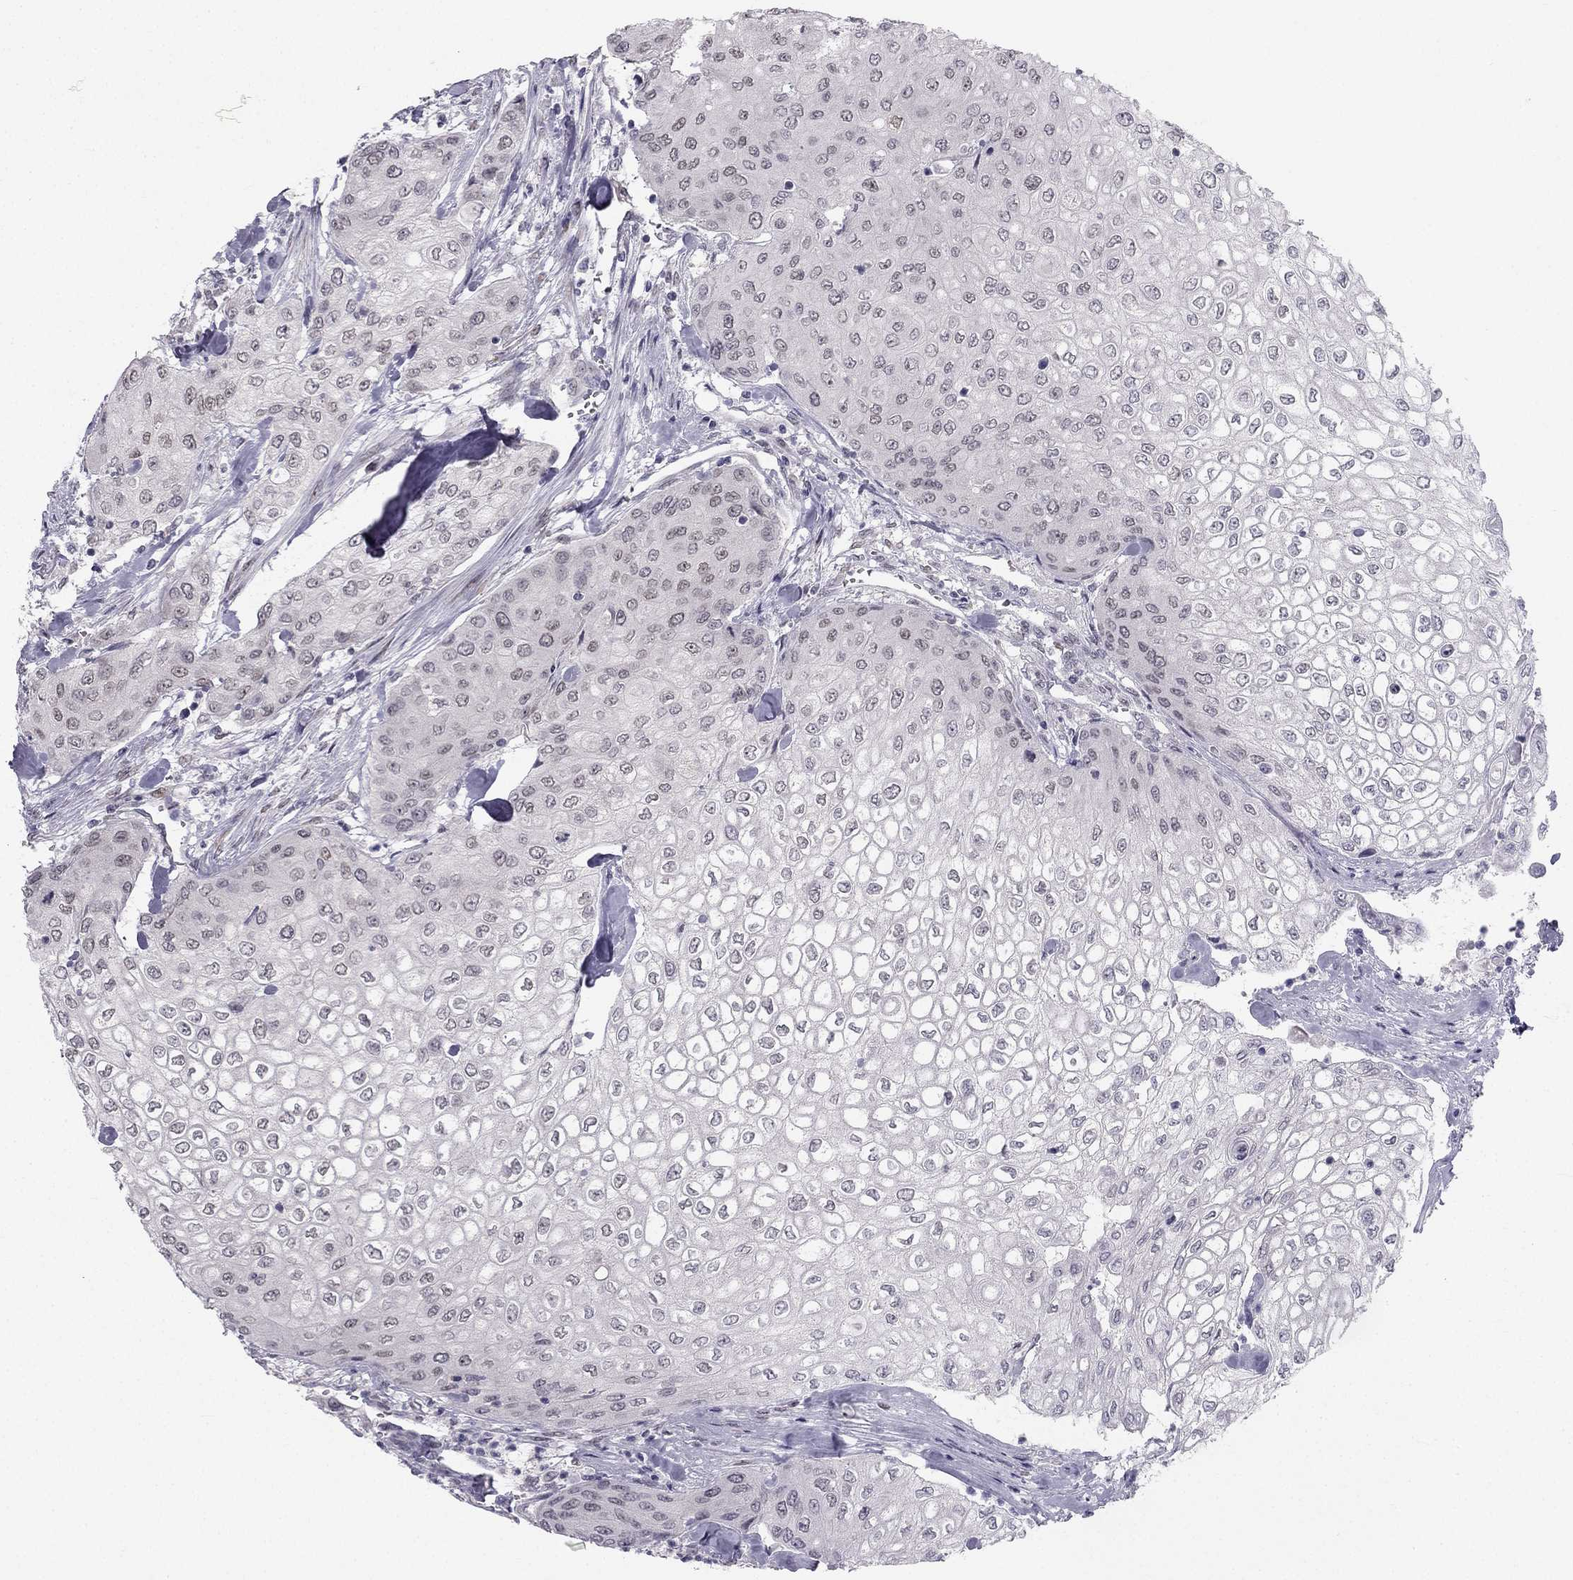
{"staining": {"intensity": "negative", "quantity": "none", "location": "none"}, "tissue": "urothelial cancer", "cell_type": "Tumor cells", "image_type": "cancer", "snomed": [{"axis": "morphology", "description": "Urothelial carcinoma, High grade"}, {"axis": "topography", "description": "Urinary bladder"}], "caption": "DAB immunohistochemical staining of urothelial carcinoma (high-grade) shows no significant positivity in tumor cells. (DAB (3,3'-diaminobenzidine) IHC with hematoxylin counter stain).", "gene": "TRPS1", "patient": {"sex": "male", "age": 62}}